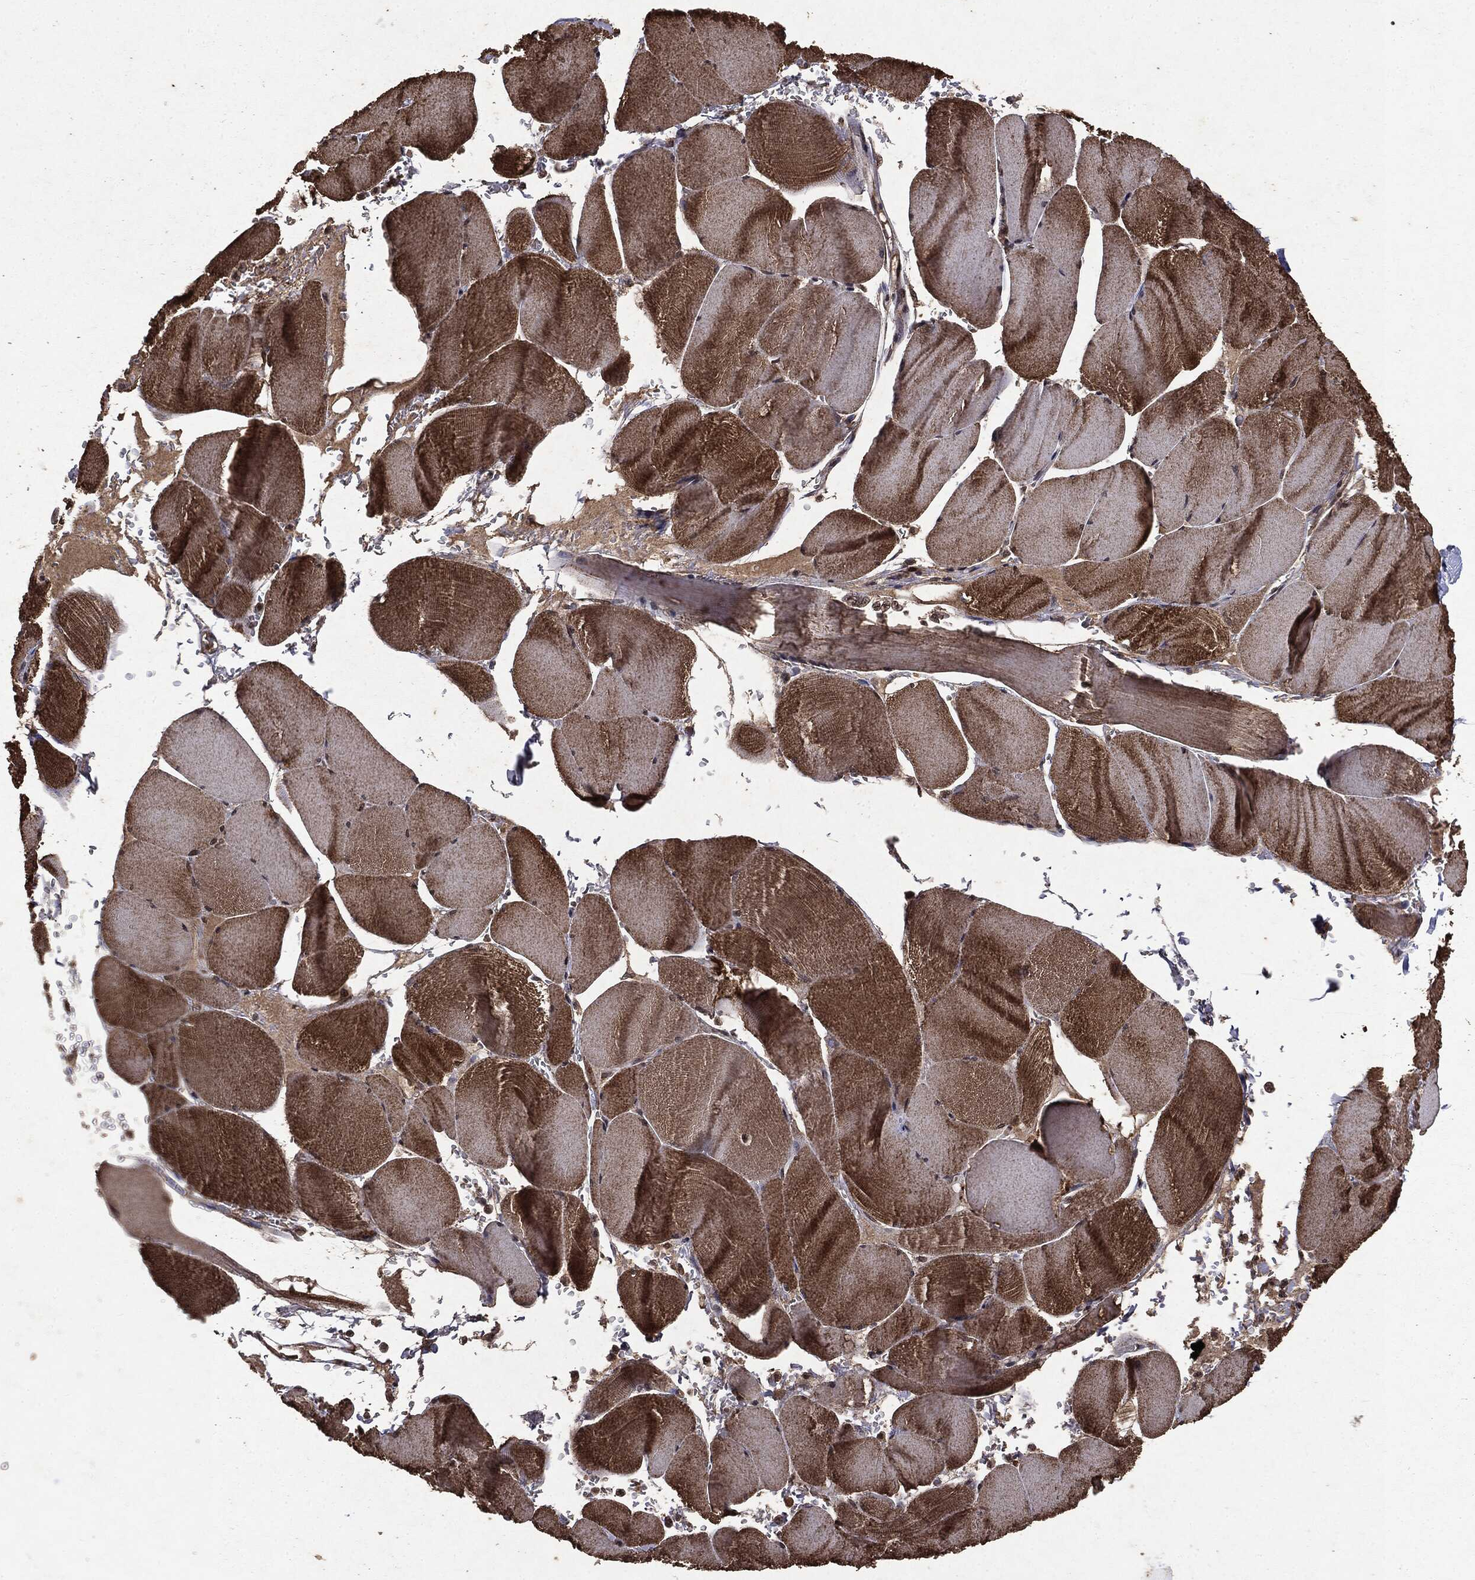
{"staining": {"intensity": "moderate", "quantity": "25%-75%", "location": "cytoplasmic/membranous"}, "tissue": "skeletal muscle", "cell_type": "Myocytes", "image_type": "normal", "snomed": [{"axis": "morphology", "description": "Normal tissue, NOS"}, {"axis": "topography", "description": "Skeletal muscle"}], "caption": "Immunohistochemistry (IHC) of benign human skeletal muscle demonstrates medium levels of moderate cytoplasmic/membranous positivity in approximately 25%-75% of myocytes. The protein is shown in brown color, while the nuclei are stained blue.", "gene": "PEBP1", "patient": {"sex": "male", "age": 56}}